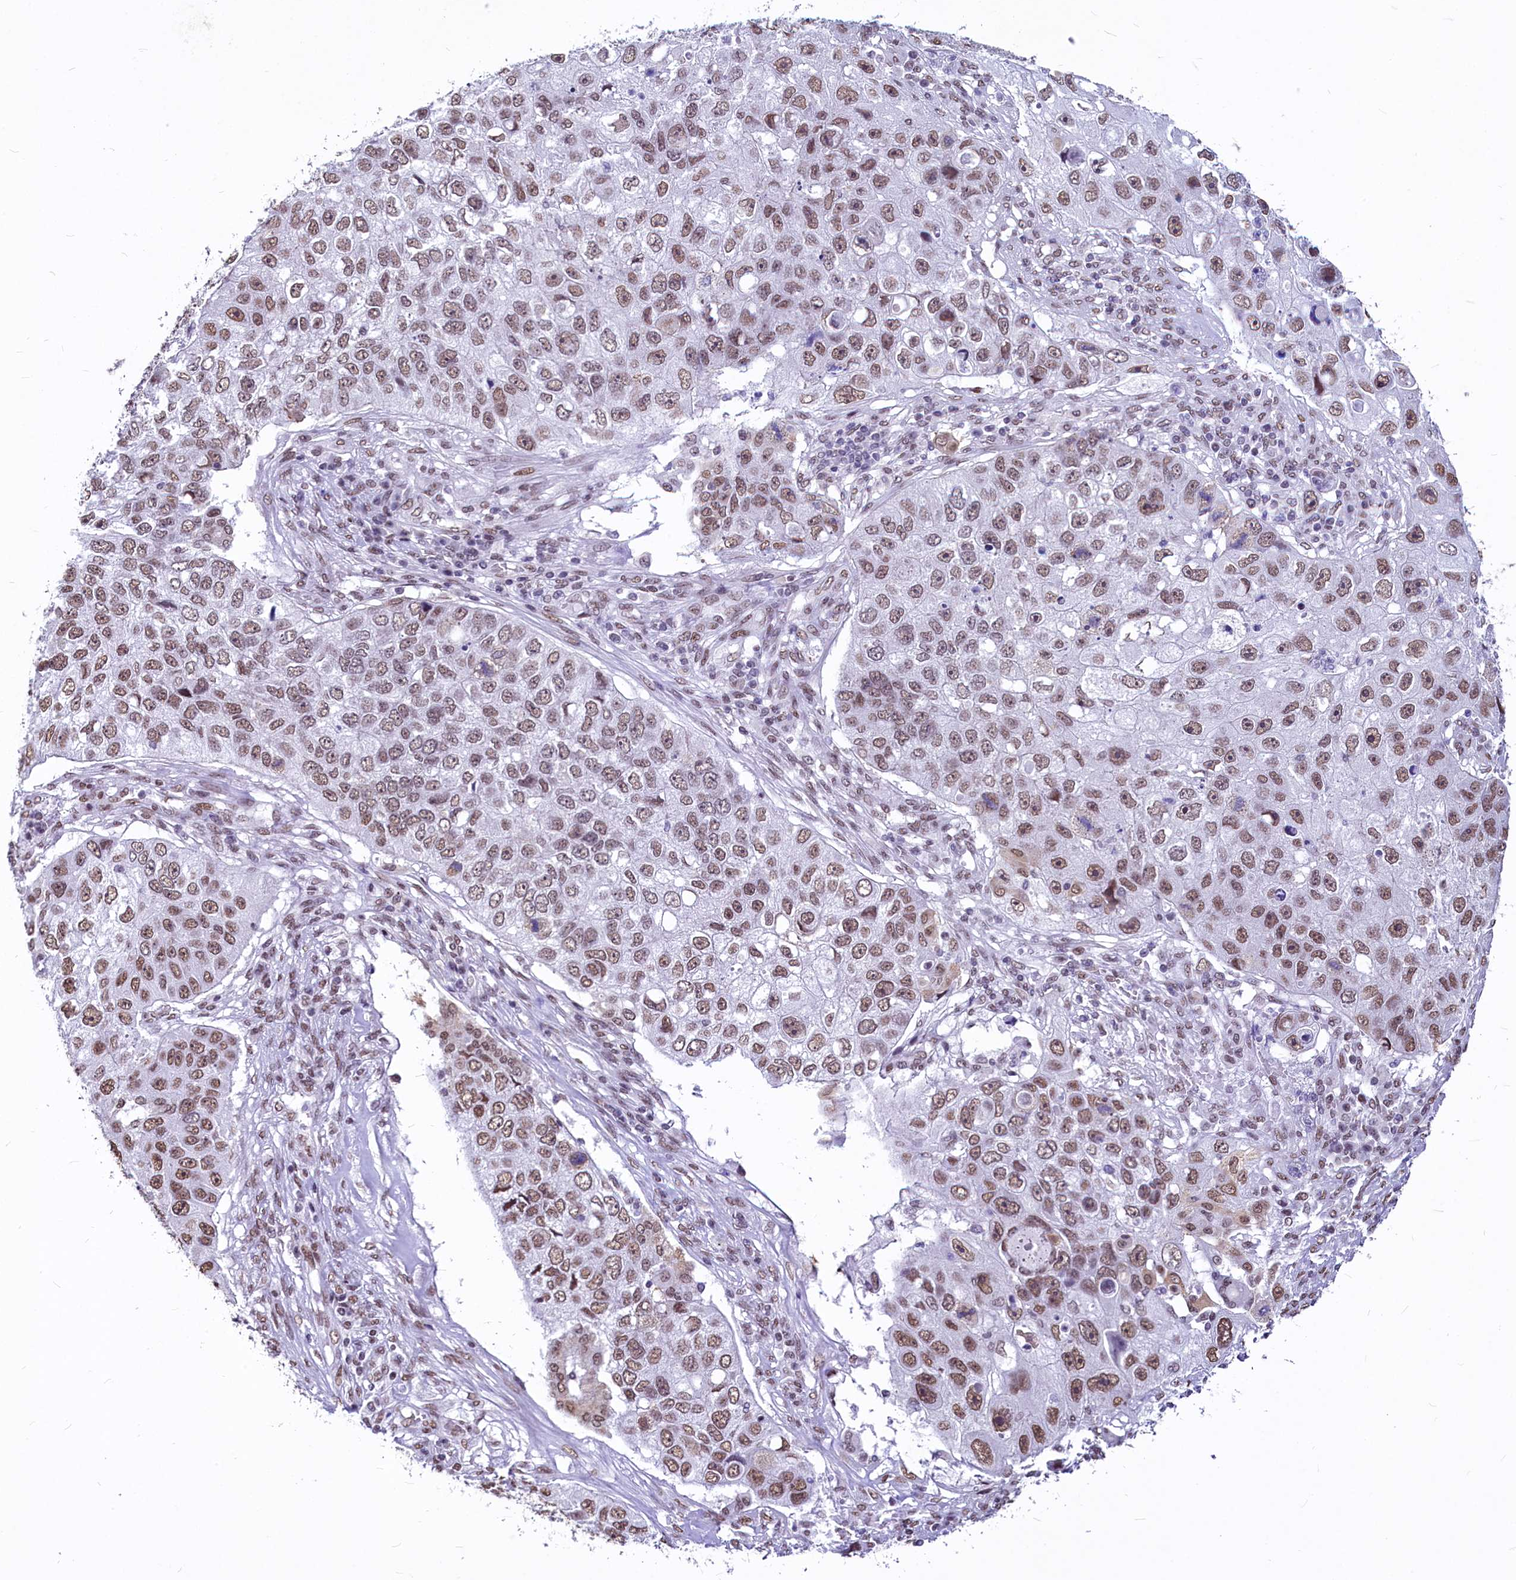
{"staining": {"intensity": "moderate", "quantity": ">75%", "location": "nuclear"}, "tissue": "lung cancer", "cell_type": "Tumor cells", "image_type": "cancer", "snomed": [{"axis": "morphology", "description": "Squamous cell carcinoma, NOS"}, {"axis": "topography", "description": "Lung"}], "caption": "Tumor cells display moderate nuclear expression in about >75% of cells in lung cancer (squamous cell carcinoma).", "gene": "PARPBP", "patient": {"sex": "male", "age": 61}}